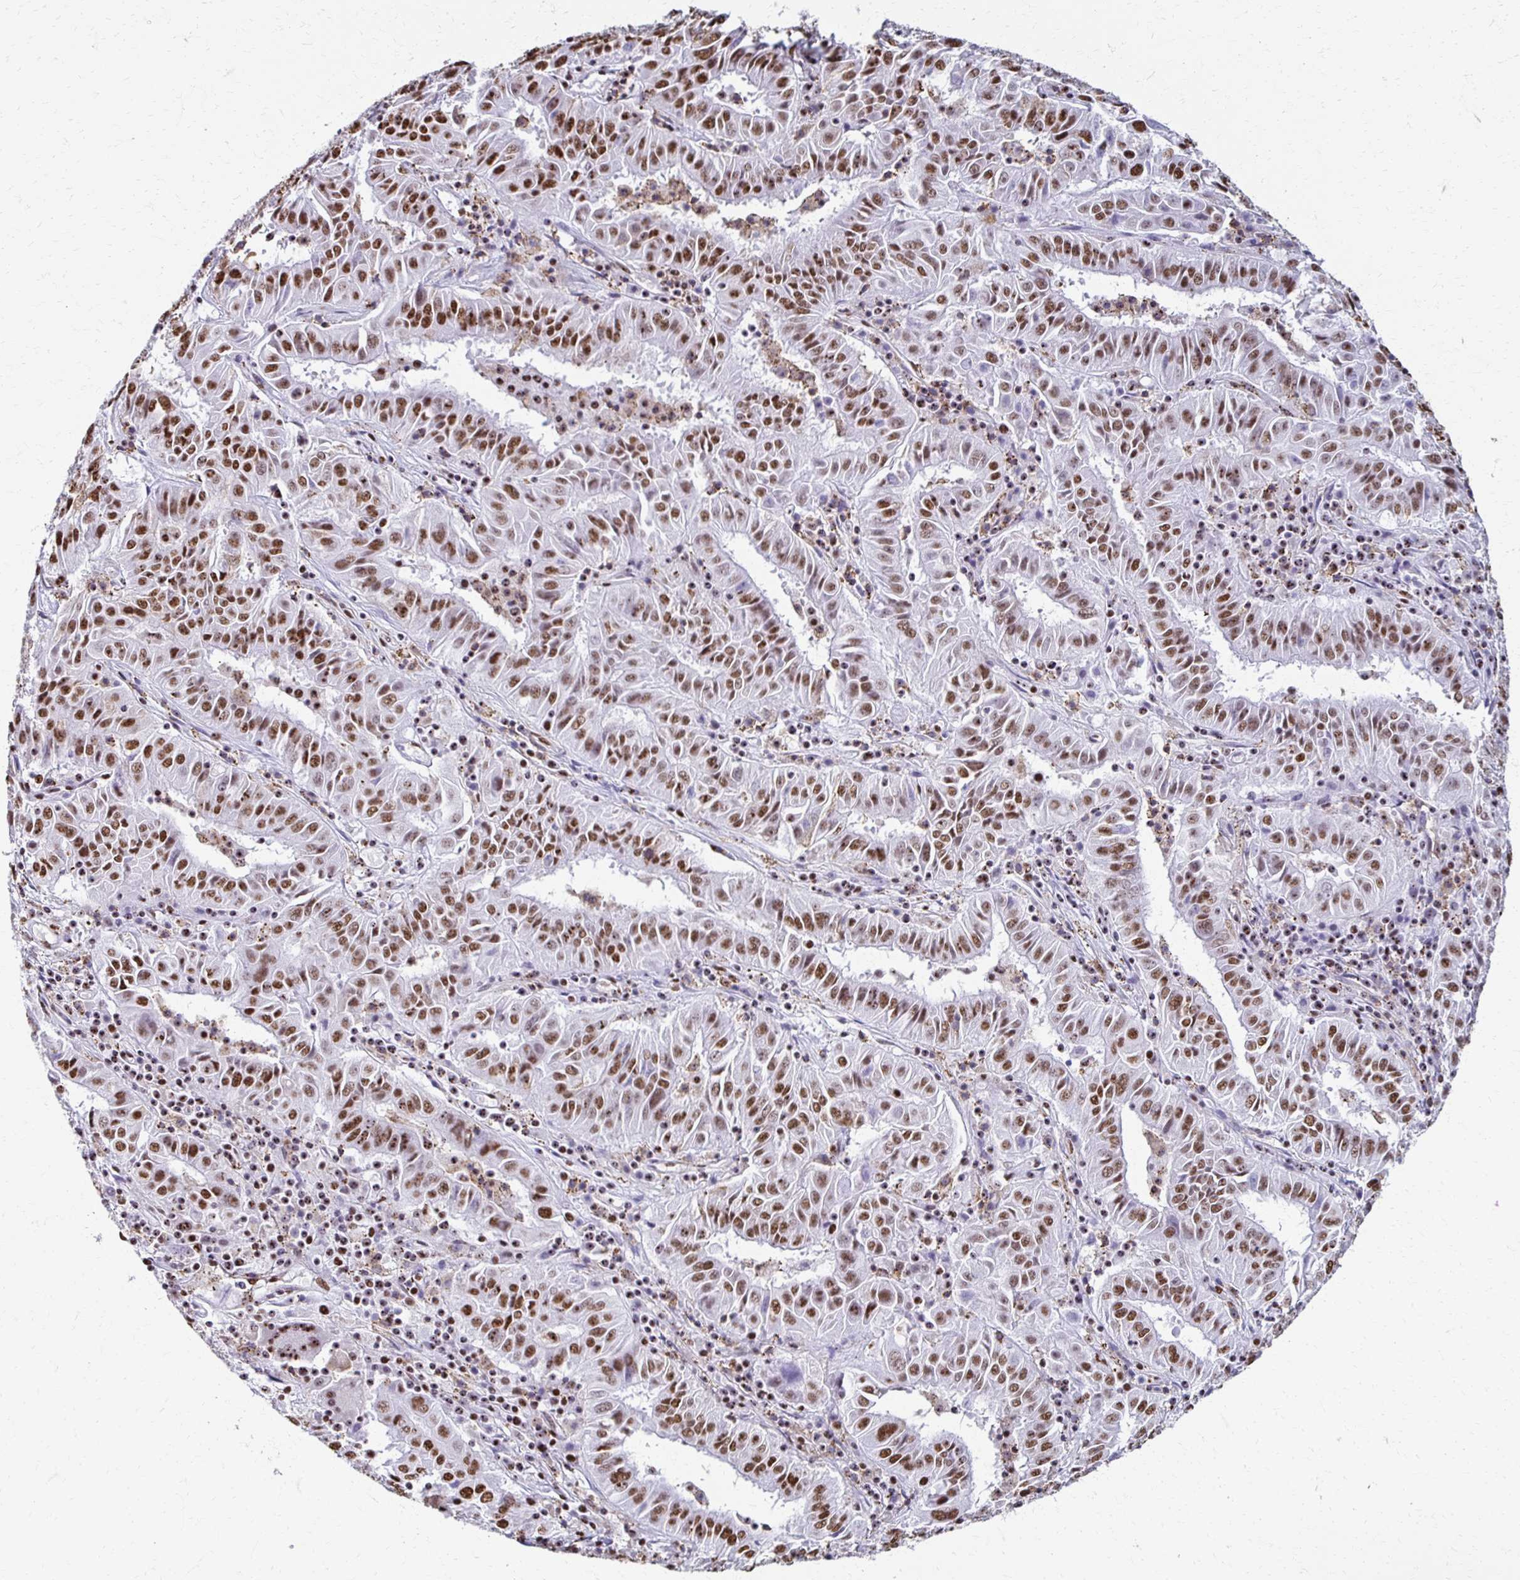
{"staining": {"intensity": "moderate", "quantity": ">75%", "location": "nuclear"}, "tissue": "pancreatic cancer", "cell_type": "Tumor cells", "image_type": "cancer", "snomed": [{"axis": "morphology", "description": "Adenocarcinoma, NOS"}, {"axis": "topography", "description": "Pancreas"}], "caption": "A brown stain highlights moderate nuclear expression of a protein in human pancreatic cancer (adenocarcinoma) tumor cells.", "gene": "NONO", "patient": {"sex": "male", "age": 63}}